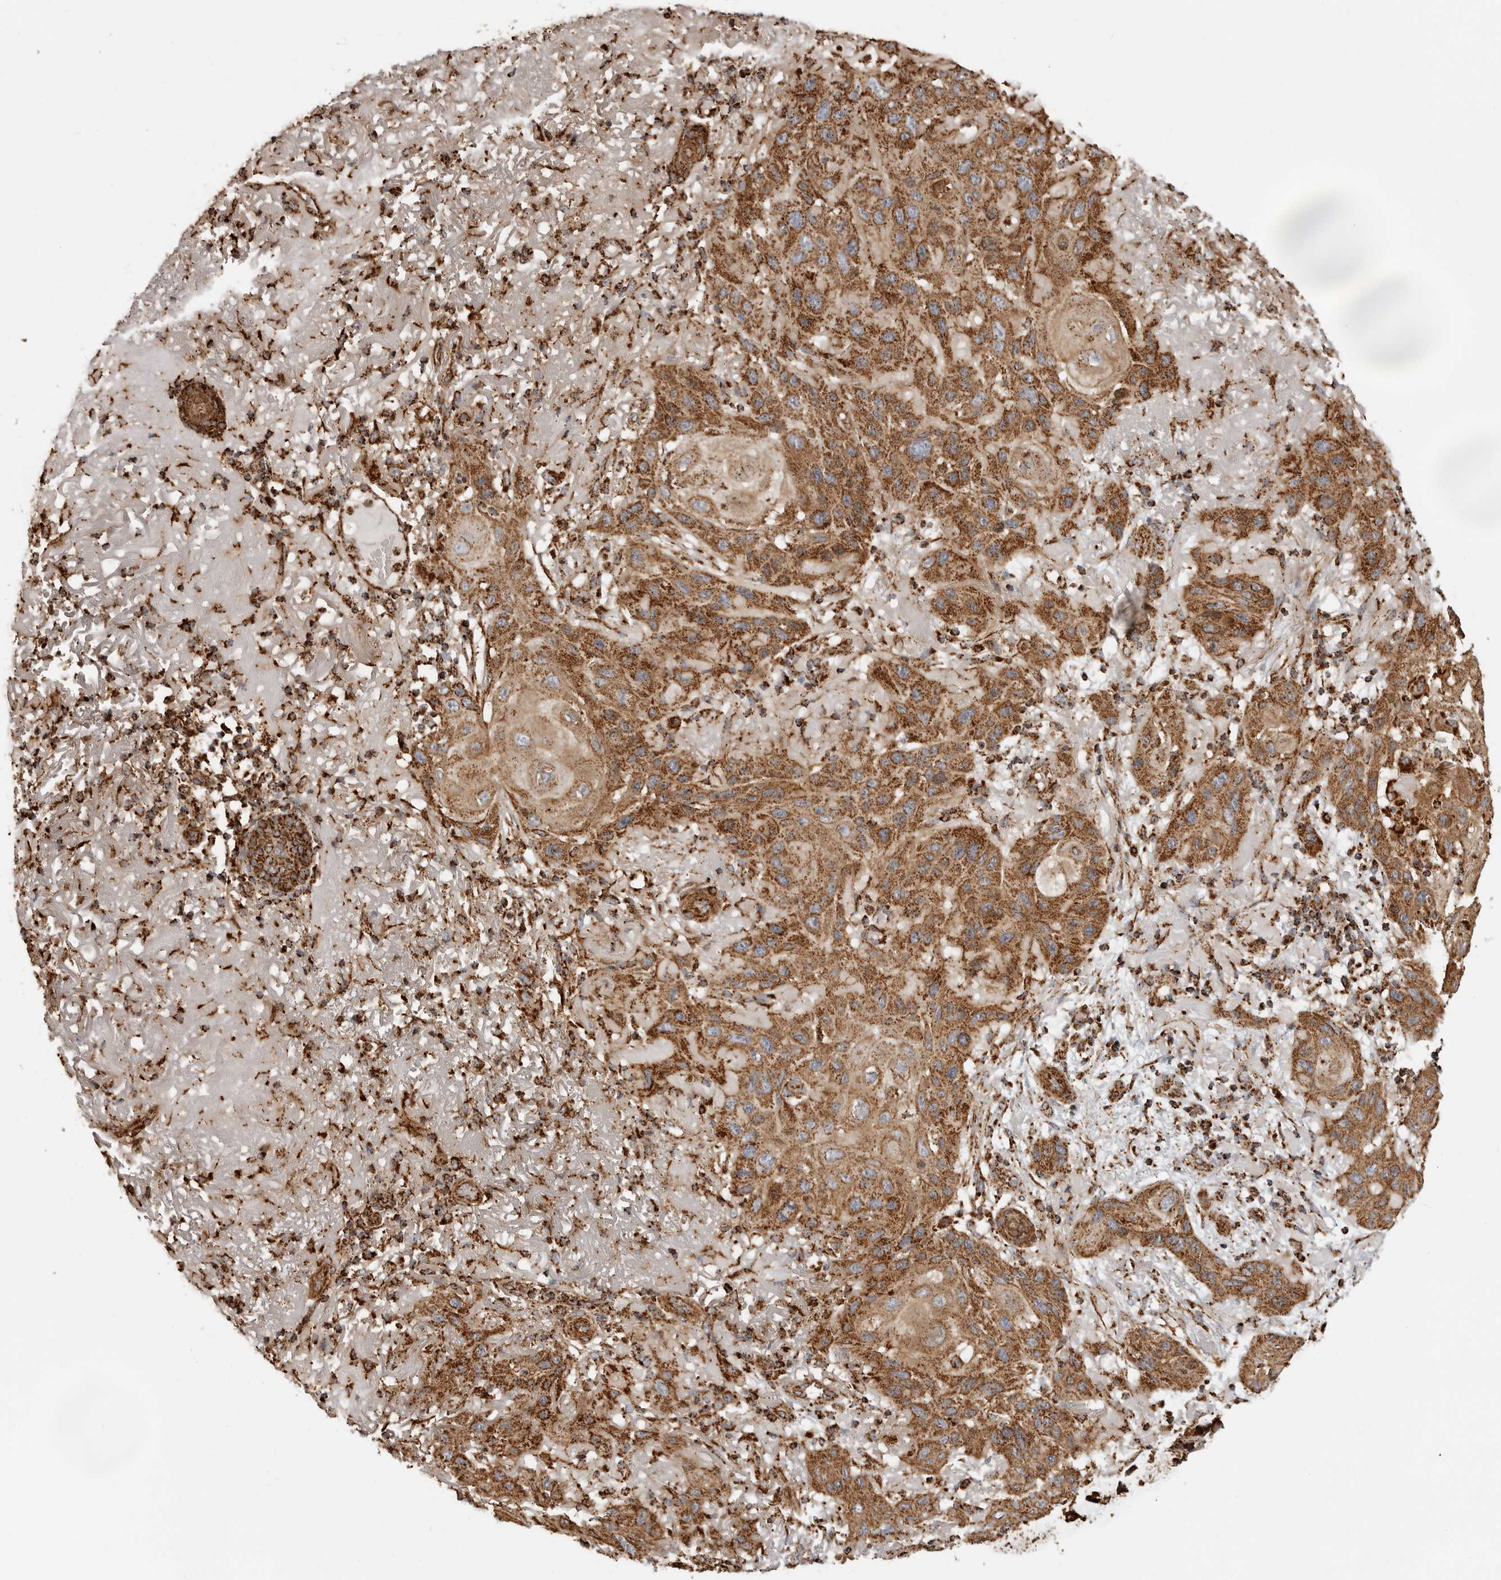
{"staining": {"intensity": "strong", "quantity": ">75%", "location": "cytoplasmic/membranous"}, "tissue": "skin cancer", "cell_type": "Tumor cells", "image_type": "cancer", "snomed": [{"axis": "morphology", "description": "Normal tissue, NOS"}, {"axis": "morphology", "description": "Squamous cell carcinoma, NOS"}, {"axis": "topography", "description": "Skin"}], "caption": "Skin squamous cell carcinoma stained for a protein shows strong cytoplasmic/membranous positivity in tumor cells.", "gene": "BMP2K", "patient": {"sex": "female", "age": 96}}